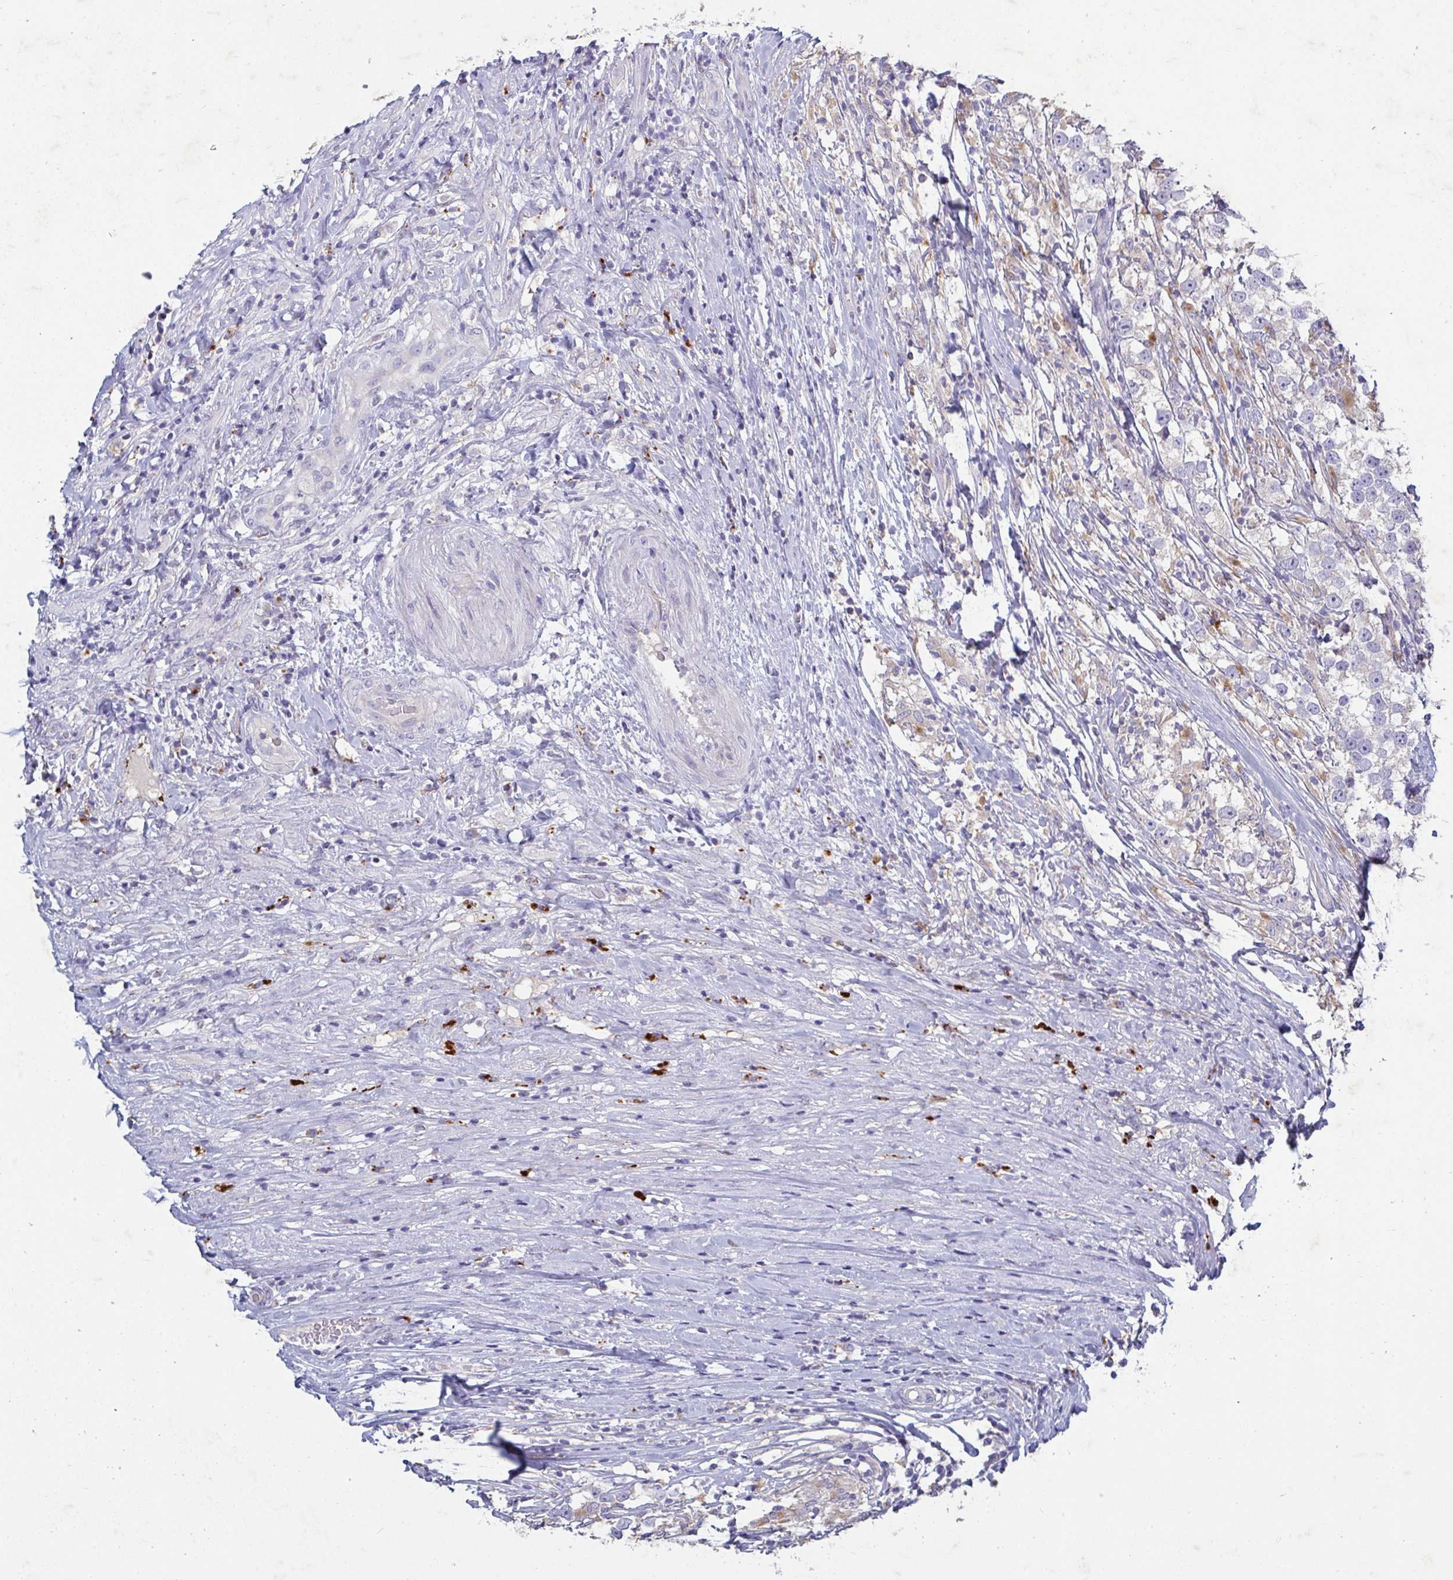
{"staining": {"intensity": "negative", "quantity": "none", "location": "none"}, "tissue": "testis cancer", "cell_type": "Tumor cells", "image_type": "cancer", "snomed": [{"axis": "morphology", "description": "Seminoma, NOS"}, {"axis": "topography", "description": "Testis"}], "caption": "High magnification brightfield microscopy of testis cancer (seminoma) stained with DAB (brown) and counterstained with hematoxylin (blue): tumor cells show no significant expression.", "gene": "GALNT13", "patient": {"sex": "male", "age": 46}}